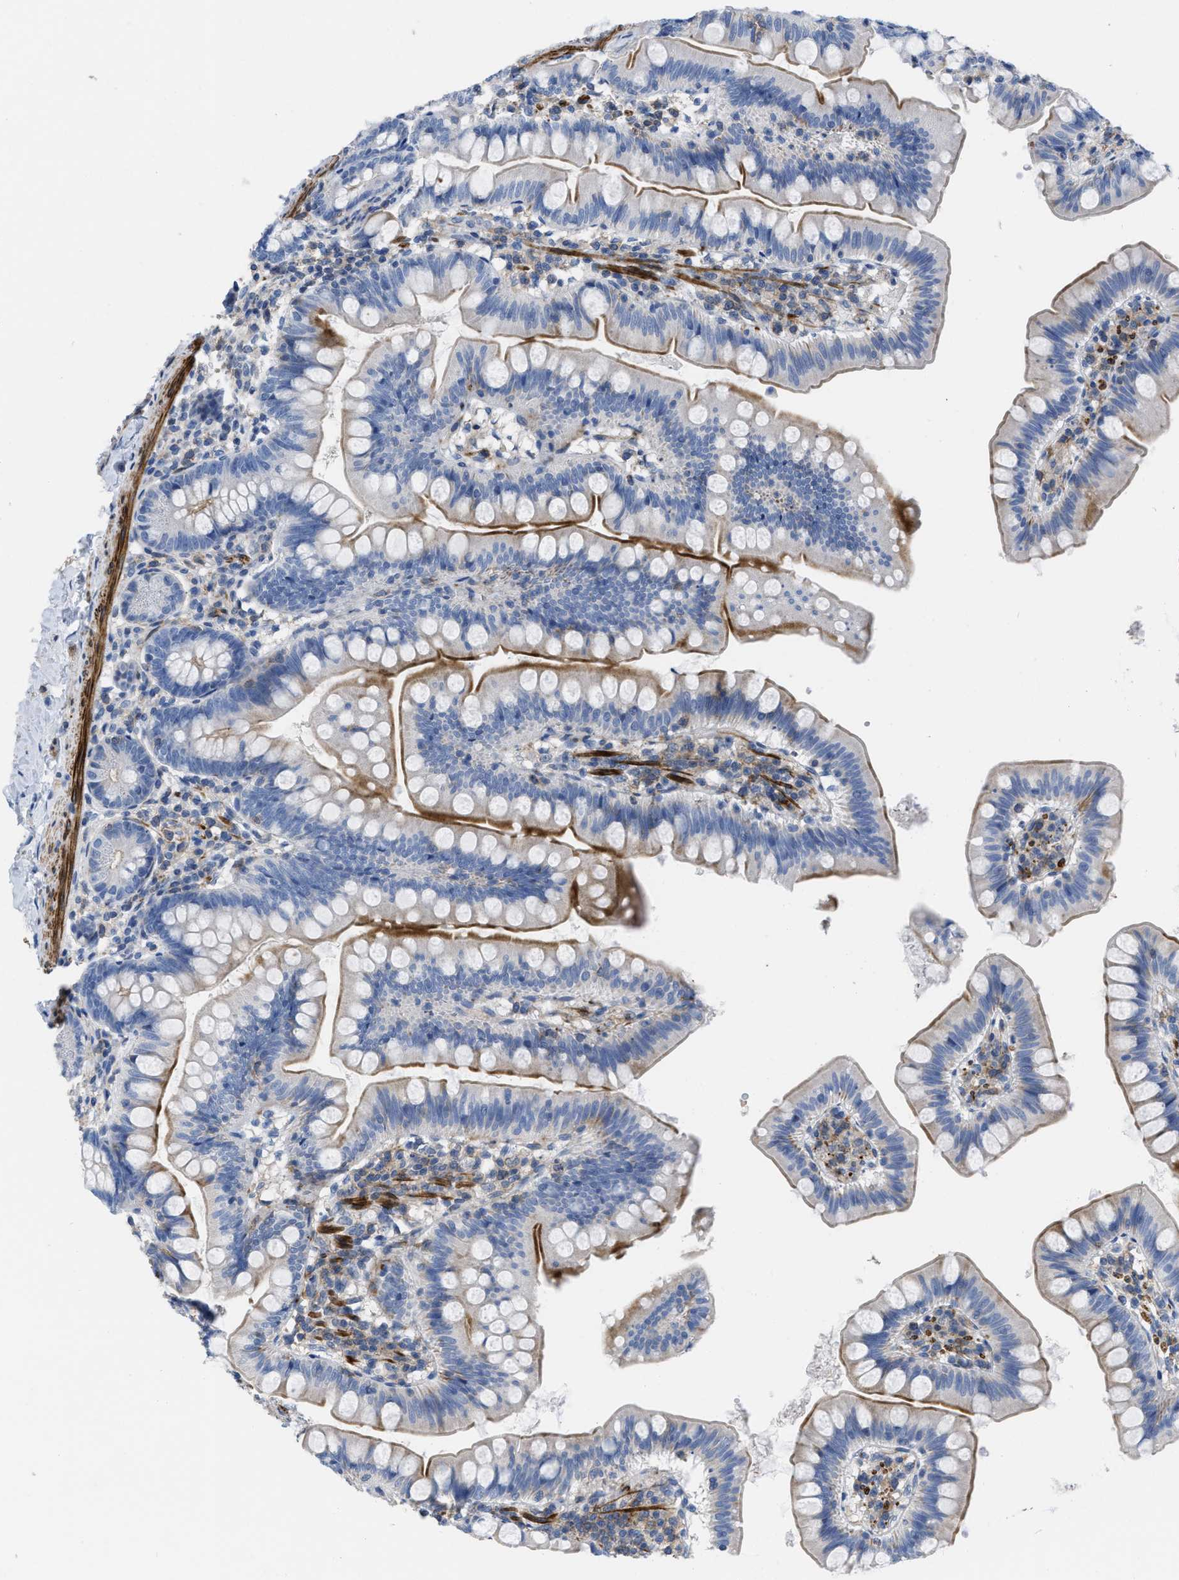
{"staining": {"intensity": "strong", "quantity": "25%-75%", "location": "cytoplasmic/membranous"}, "tissue": "small intestine", "cell_type": "Glandular cells", "image_type": "normal", "snomed": [{"axis": "morphology", "description": "Normal tissue, NOS"}, {"axis": "topography", "description": "Small intestine"}], "caption": "Glandular cells reveal strong cytoplasmic/membranous expression in approximately 25%-75% of cells in normal small intestine. The protein is stained brown, and the nuclei are stained in blue (DAB (3,3'-diaminobenzidine) IHC with brightfield microscopy, high magnification).", "gene": "PRMT2", "patient": {"sex": "male", "age": 7}}